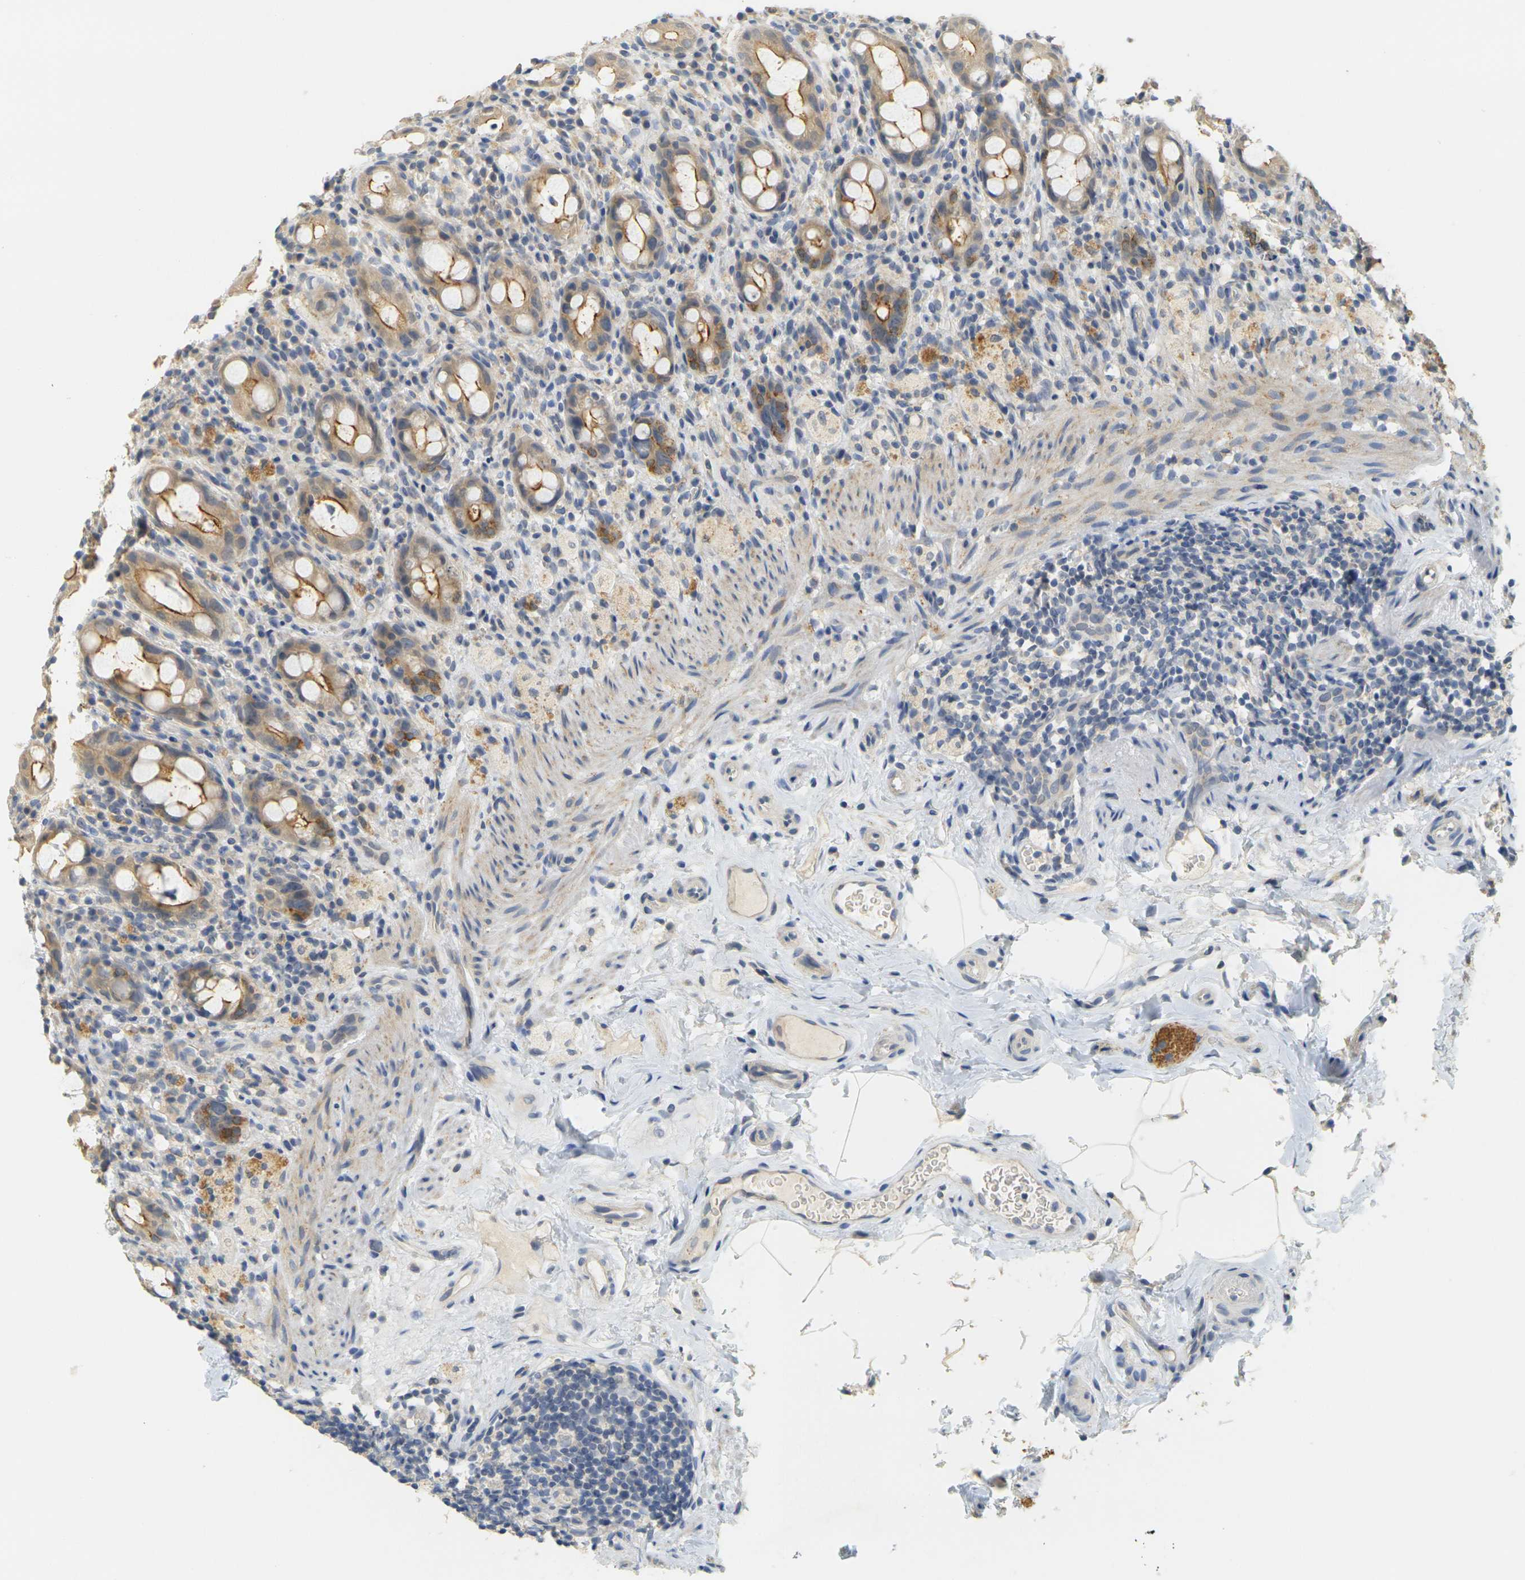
{"staining": {"intensity": "moderate", "quantity": ">75%", "location": "cytoplasmic/membranous"}, "tissue": "rectum", "cell_type": "Glandular cells", "image_type": "normal", "snomed": [{"axis": "morphology", "description": "Normal tissue, NOS"}, {"axis": "topography", "description": "Rectum"}], "caption": "The immunohistochemical stain labels moderate cytoplasmic/membranous expression in glandular cells of normal rectum. The staining was performed using DAB to visualize the protein expression in brown, while the nuclei were stained in blue with hematoxylin (Magnification: 20x).", "gene": "GDAP1", "patient": {"sex": "male", "age": 44}}